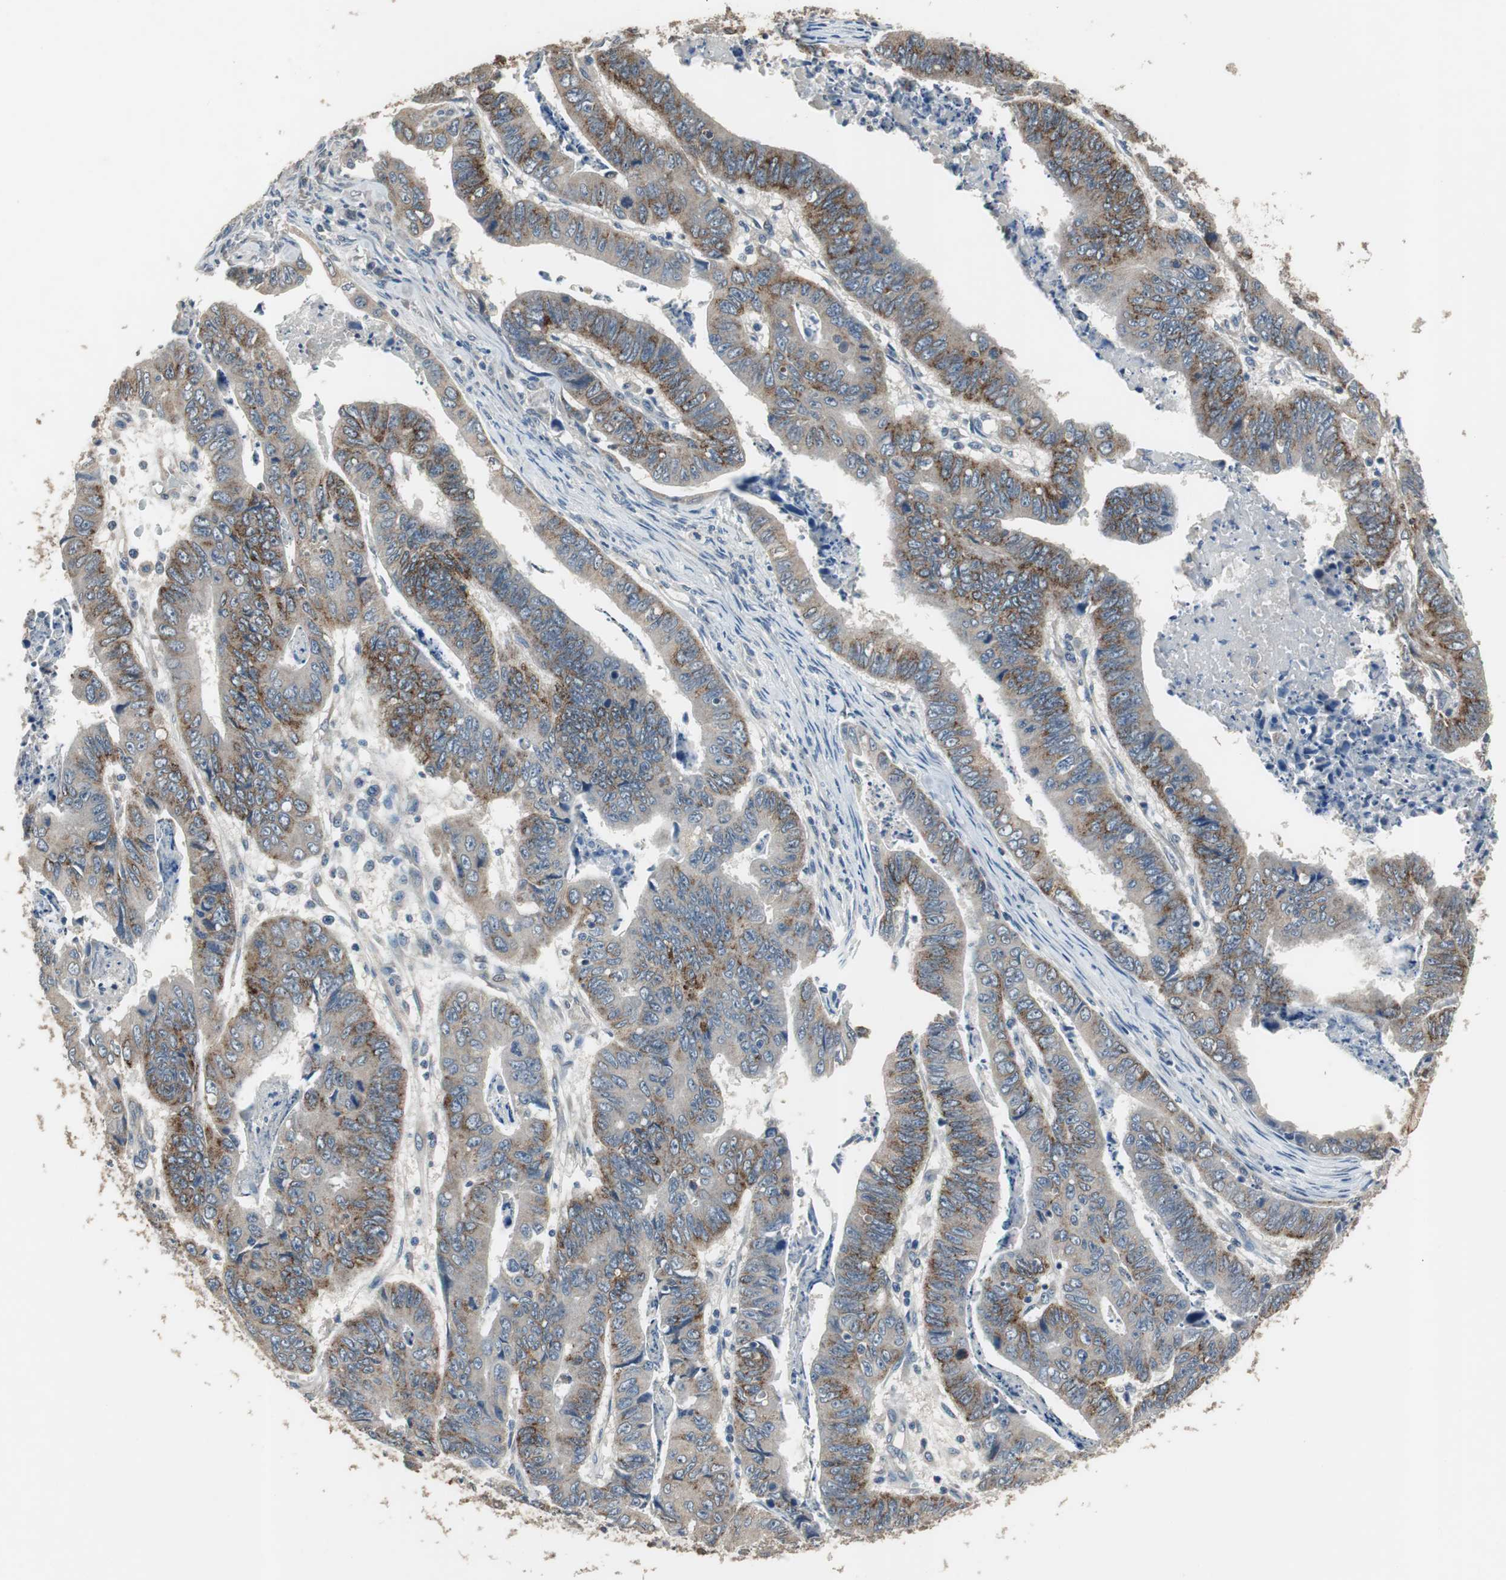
{"staining": {"intensity": "moderate", "quantity": "25%-75%", "location": "cytoplasmic/membranous"}, "tissue": "stomach cancer", "cell_type": "Tumor cells", "image_type": "cancer", "snomed": [{"axis": "morphology", "description": "Adenocarcinoma, NOS"}, {"axis": "topography", "description": "Stomach, lower"}], "caption": "Immunohistochemical staining of adenocarcinoma (stomach) demonstrates medium levels of moderate cytoplasmic/membranous positivity in about 25%-75% of tumor cells.", "gene": "PI4KB", "patient": {"sex": "male", "age": 77}}